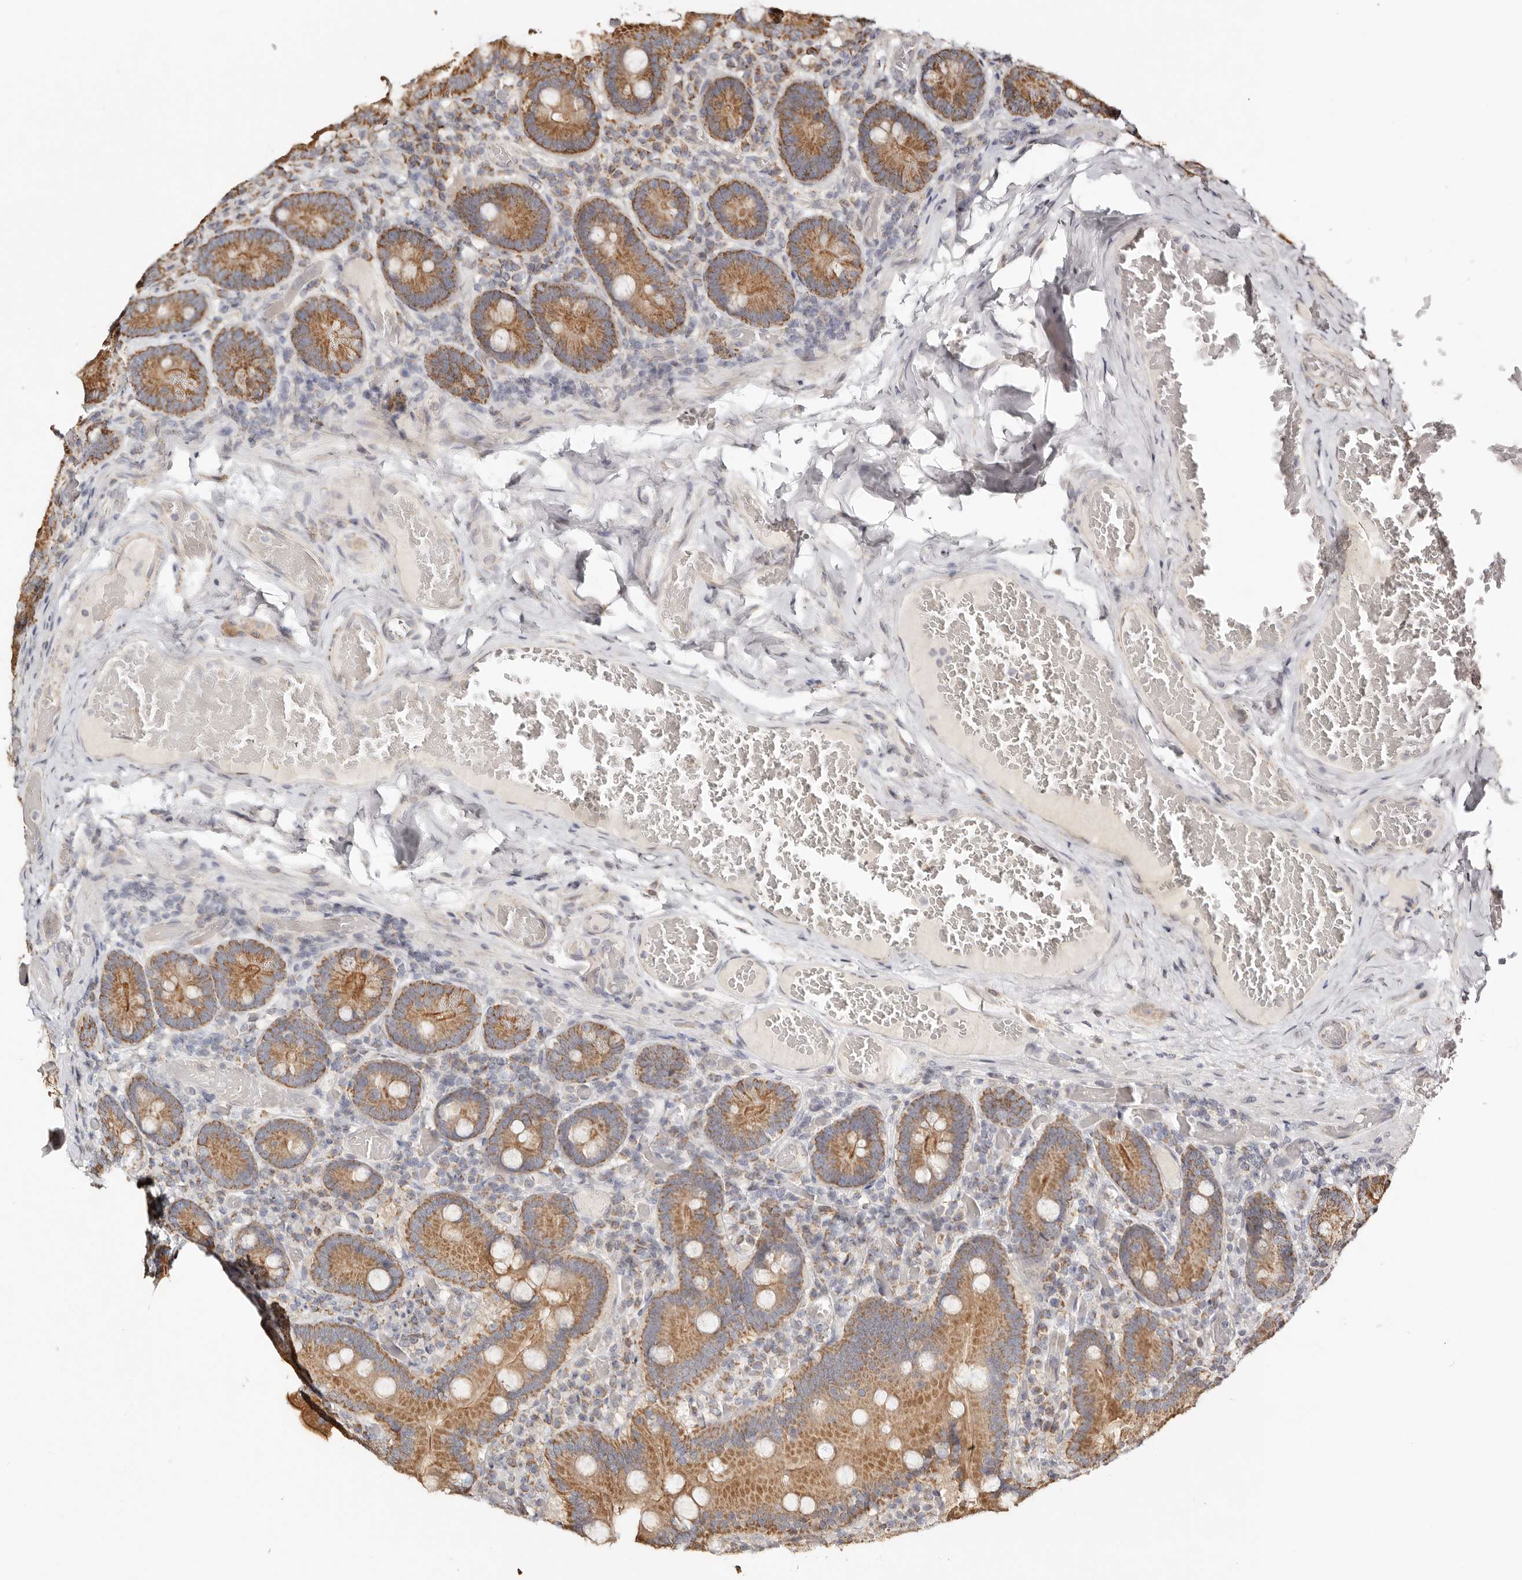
{"staining": {"intensity": "moderate", "quantity": ">75%", "location": "cytoplasmic/membranous"}, "tissue": "duodenum", "cell_type": "Glandular cells", "image_type": "normal", "snomed": [{"axis": "morphology", "description": "Normal tissue, NOS"}, {"axis": "topography", "description": "Duodenum"}], "caption": "Immunohistochemical staining of normal human duodenum demonstrates >75% levels of moderate cytoplasmic/membranous protein staining in about >75% of glandular cells. (Stains: DAB (3,3'-diaminobenzidine) in brown, nuclei in blue, Microscopy: brightfield microscopy at high magnification).", "gene": "KDF1", "patient": {"sex": "female", "age": 62}}